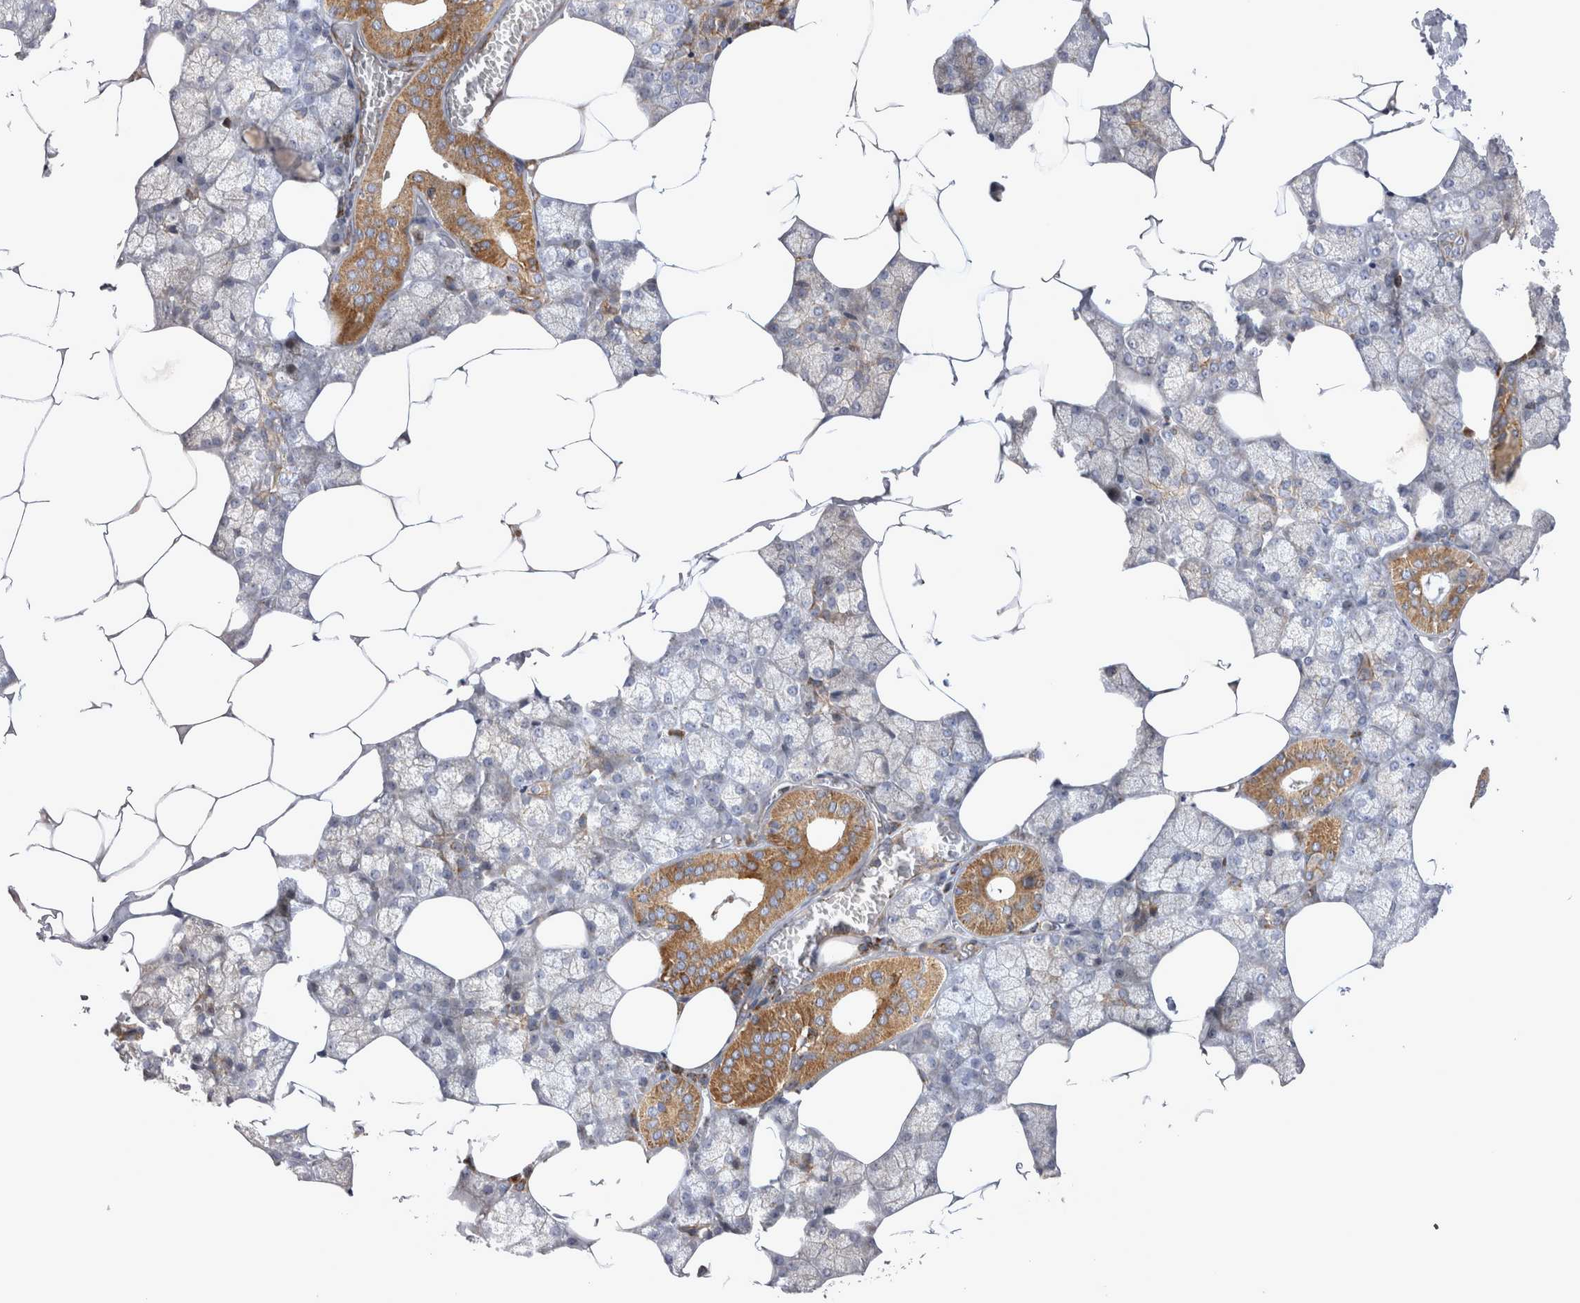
{"staining": {"intensity": "moderate", "quantity": "25%-75%", "location": "cytoplasmic/membranous"}, "tissue": "salivary gland", "cell_type": "Glandular cells", "image_type": "normal", "snomed": [{"axis": "morphology", "description": "Normal tissue, NOS"}, {"axis": "topography", "description": "Salivary gland"}], "caption": "Immunohistochemical staining of normal salivary gland shows medium levels of moderate cytoplasmic/membranous positivity in about 25%-75% of glandular cells. Using DAB (brown) and hematoxylin (blue) stains, captured at high magnification using brightfield microscopy.", "gene": "TSPOAP1", "patient": {"sex": "male", "age": 62}}